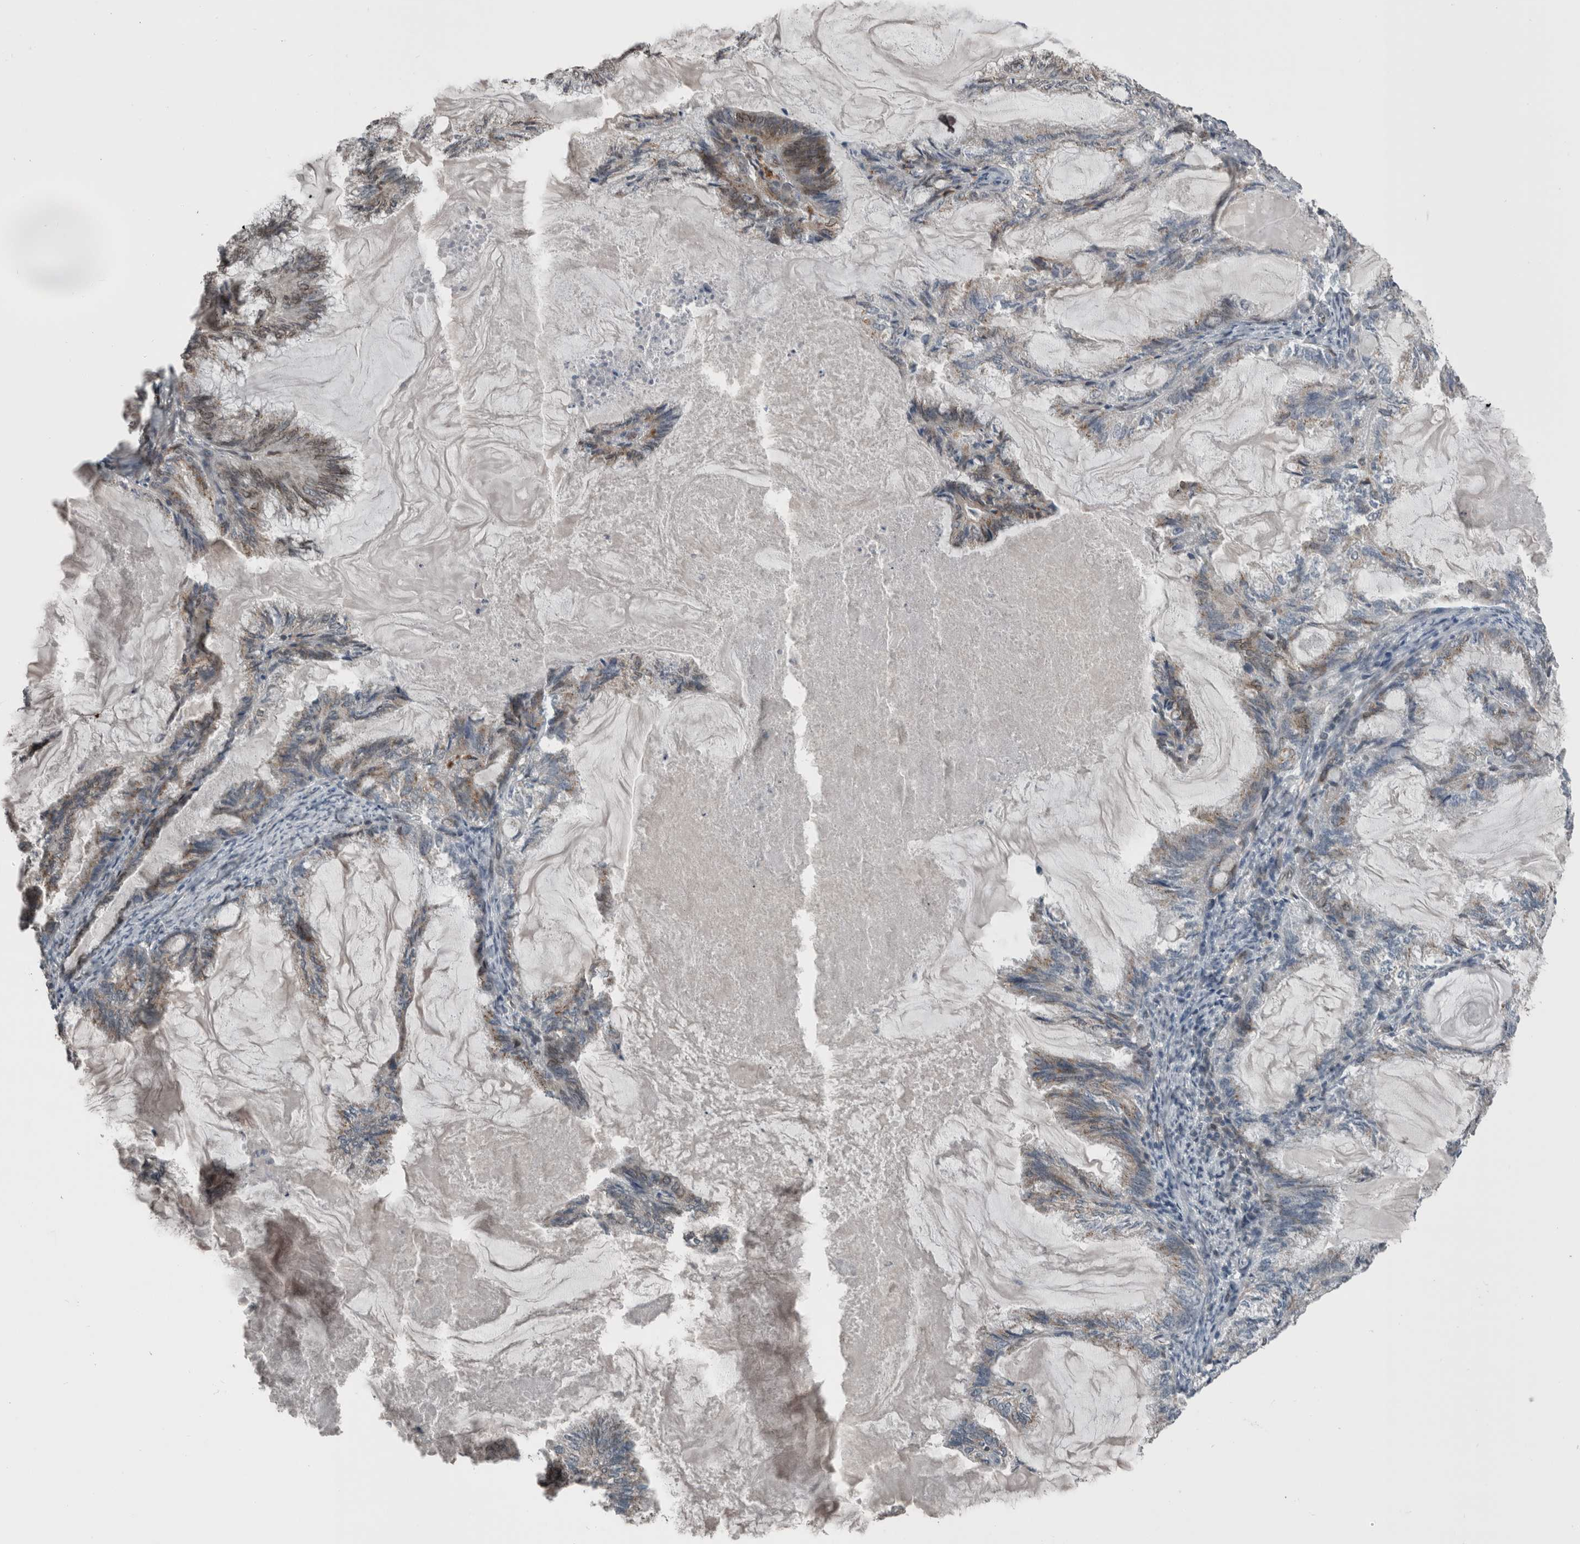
{"staining": {"intensity": "weak", "quantity": "<25%", "location": "cytoplasmic/membranous"}, "tissue": "endometrial cancer", "cell_type": "Tumor cells", "image_type": "cancer", "snomed": [{"axis": "morphology", "description": "Adenocarcinoma, NOS"}, {"axis": "topography", "description": "Endometrium"}], "caption": "Tumor cells show no significant positivity in endometrial adenocarcinoma. Brightfield microscopy of immunohistochemistry (IHC) stained with DAB (brown) and hematoxylin (blue), captured at high magnification.", "gene": "RANBP2", "patient": {"sex": "female", "age": 86}}